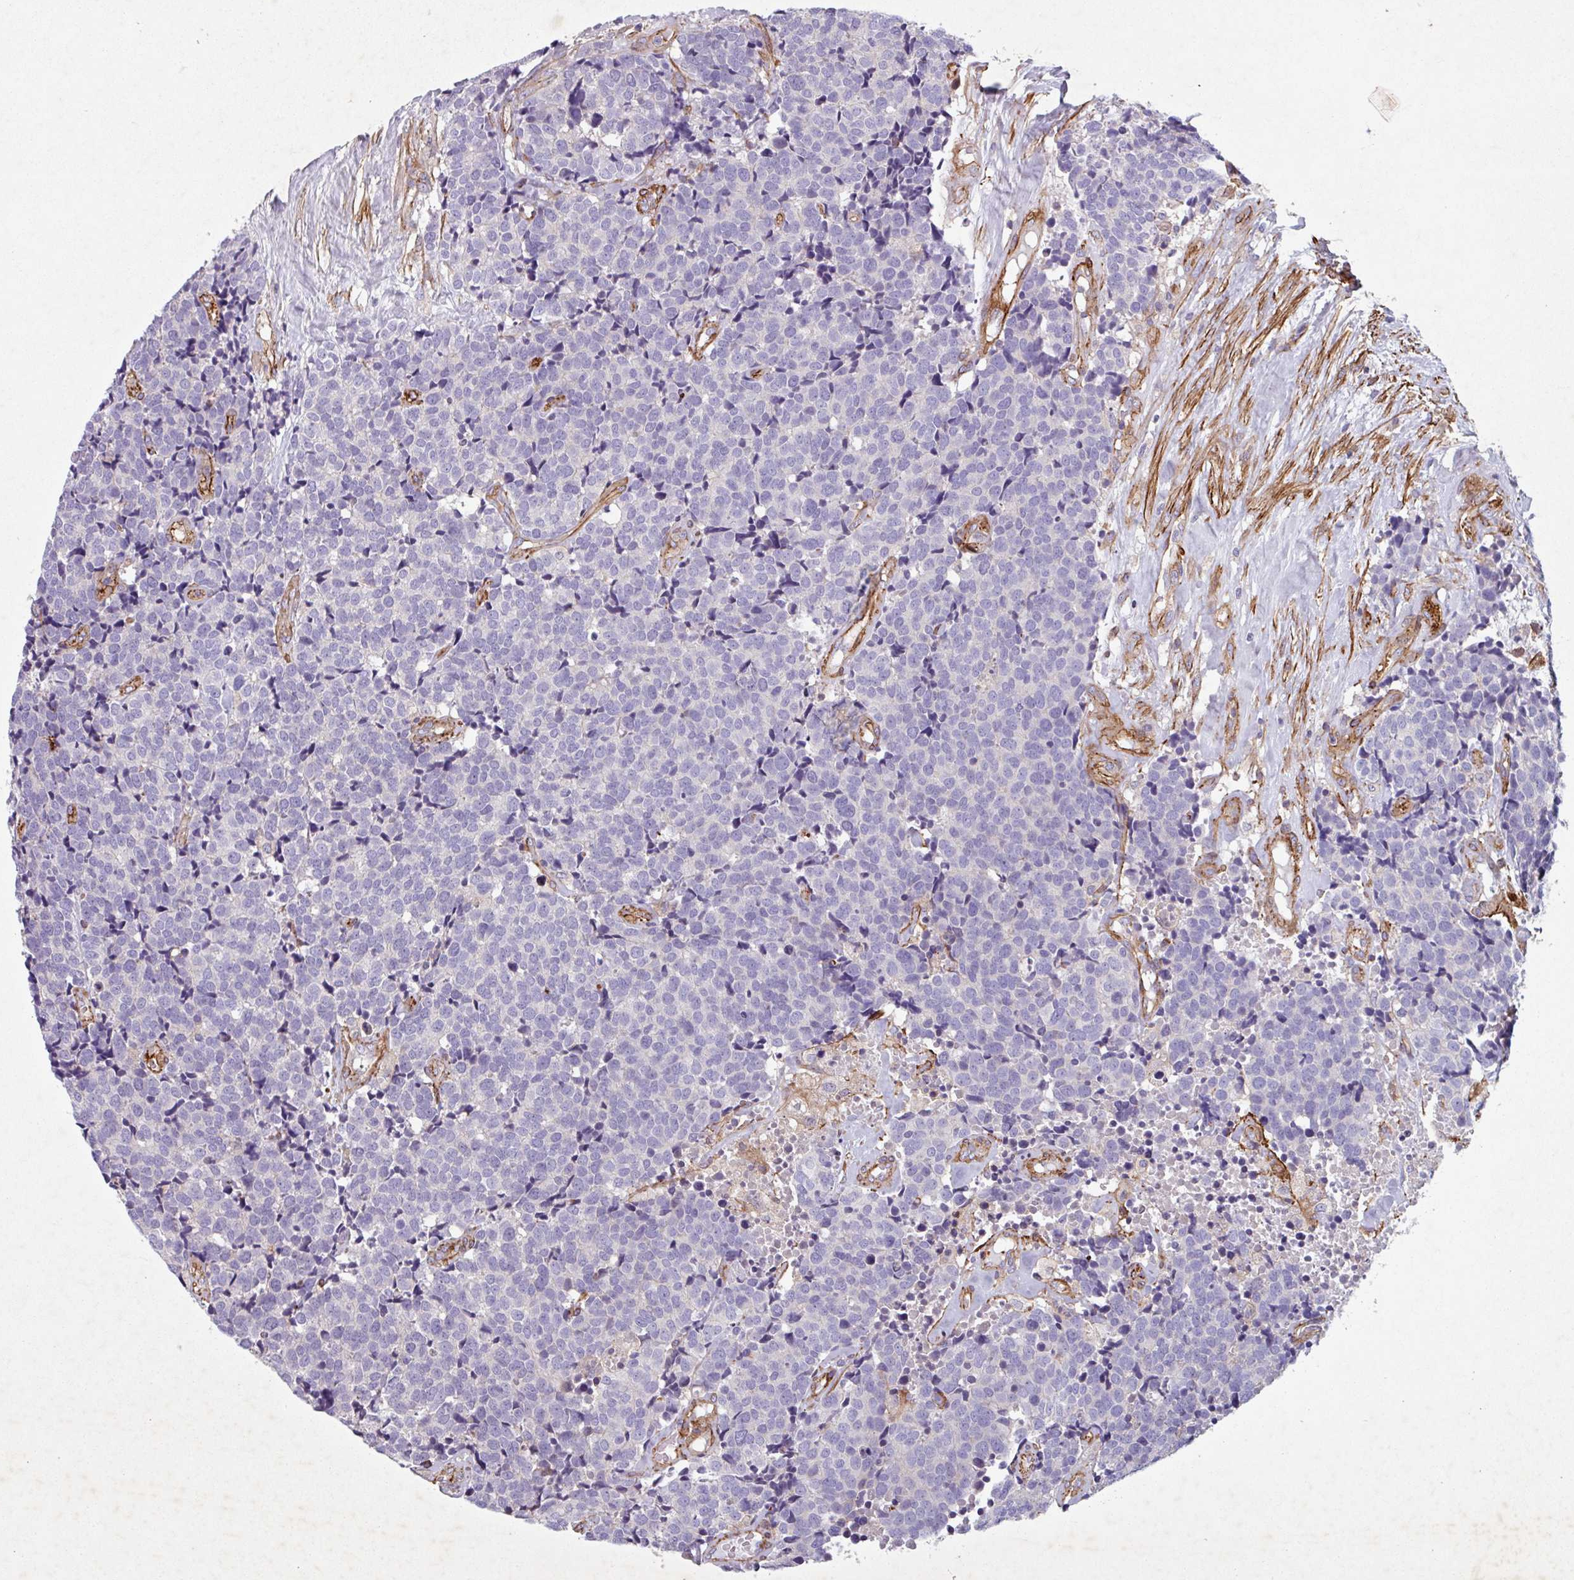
{"staining": {"intensity": "negative", "quantity": "none", "location": "none"}, "tissue": "carcinoid", "cell_type": "Tumor cells", "image_type": "cancer", "snomed": [{"axis": "morphology", "description": "Carcinoid, malignant, NOS"}, {"axis": "topography", "description": "Skin"}], "caption": "Image shows no protein positivity in tumor cells of carcinoid tissue.", "gene": "ATP2C2", "patient": {"sex": "female", "age": 79}}